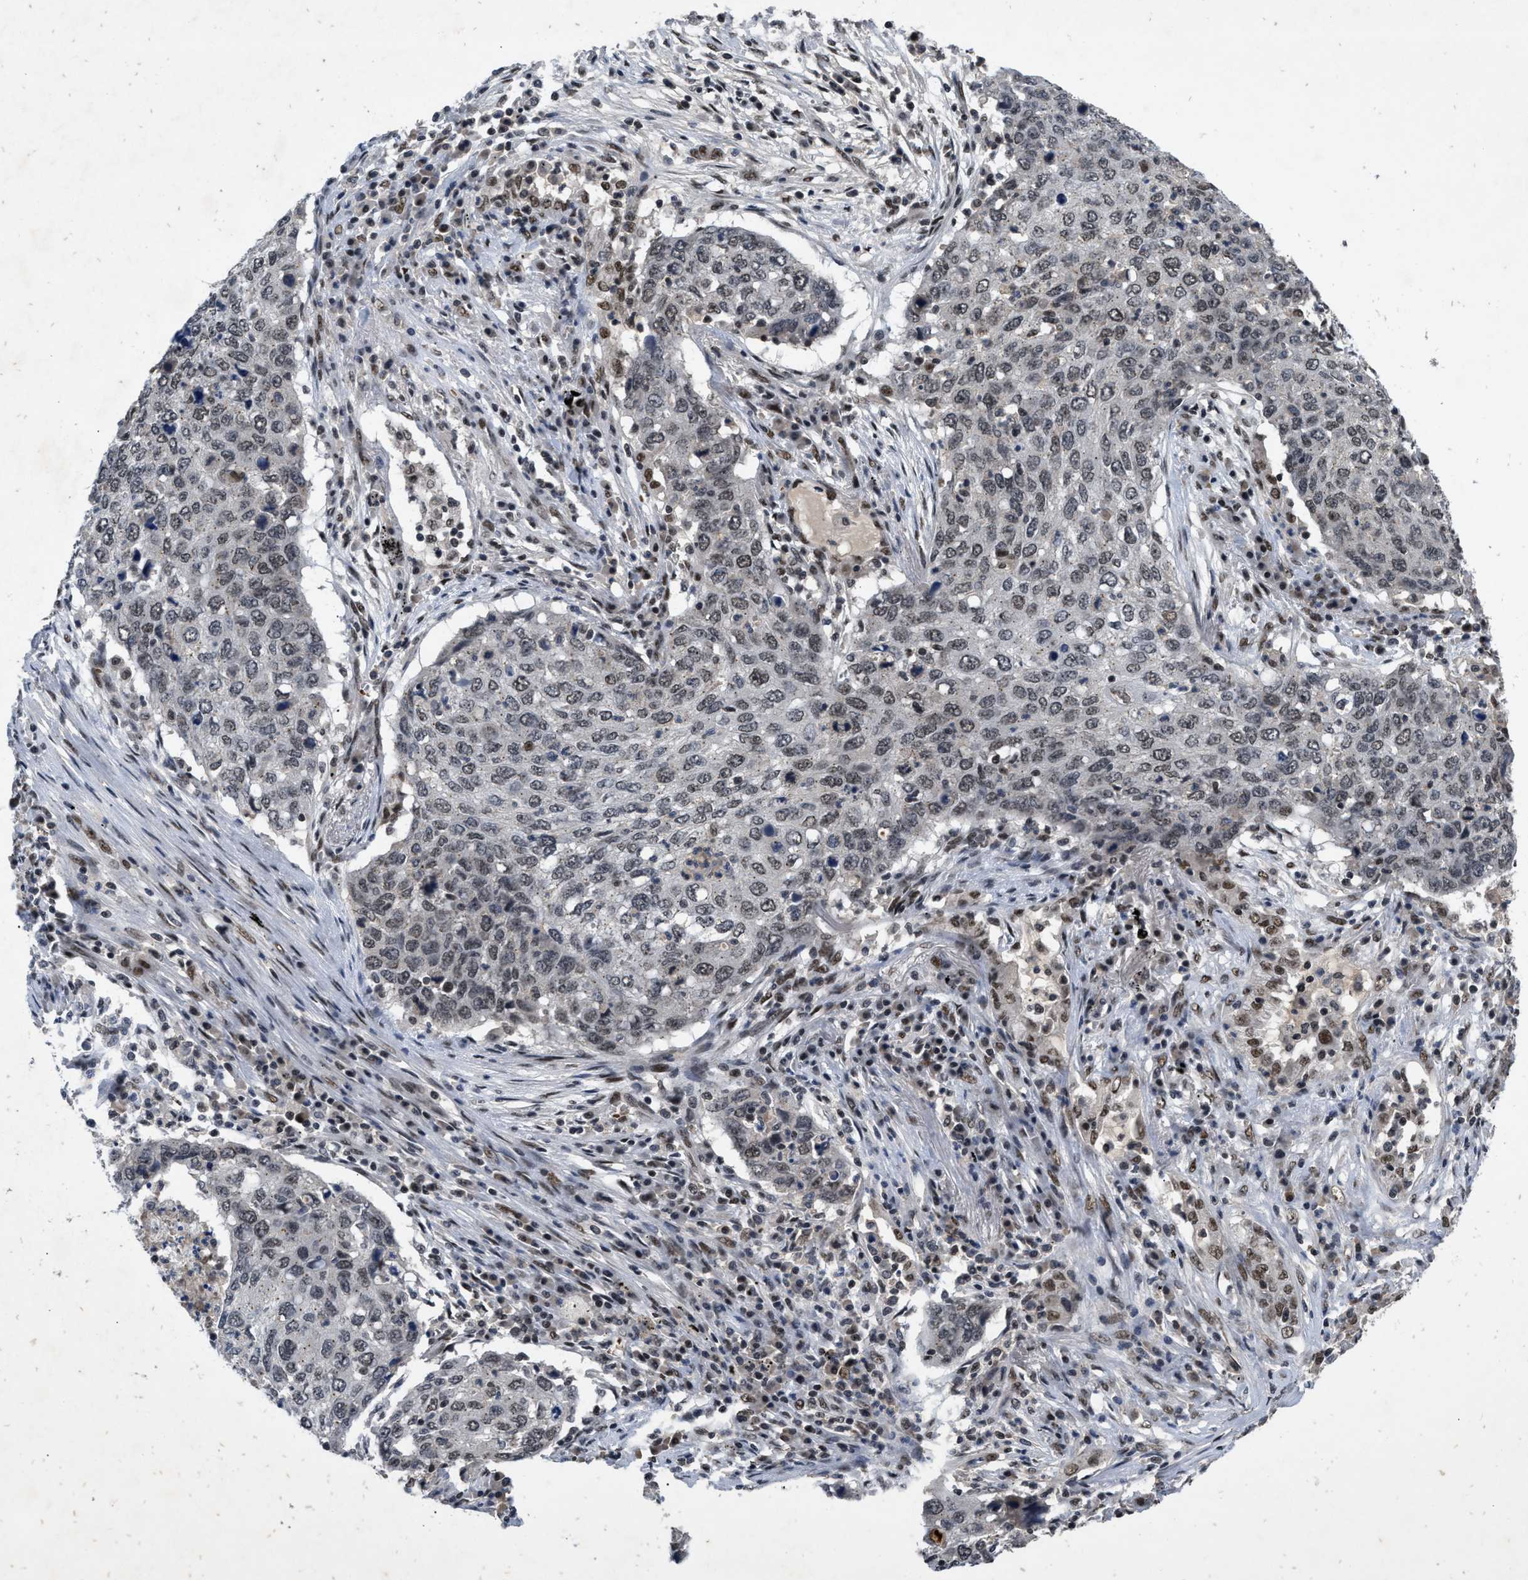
{"staining": {"intensity": "weak", "quantity": "25%-75%", "location": "nuclear"}, "tissue": "lung cancer", "cell_type": "Tumor cells", "image_type": "cancer", "snomed": [{"axis": "morphology", "description": "Squamous cell carcinoma, NOS"}, {"axis": "topography", "description": "Lung"}], "caption": "Lung cancer (squamous cell carcinoma) stained for a protein exhibits weak nuclear positivity in tumor cells.", "gene": "ZNF346", "patient": {"sex": "female", "age": 63}}